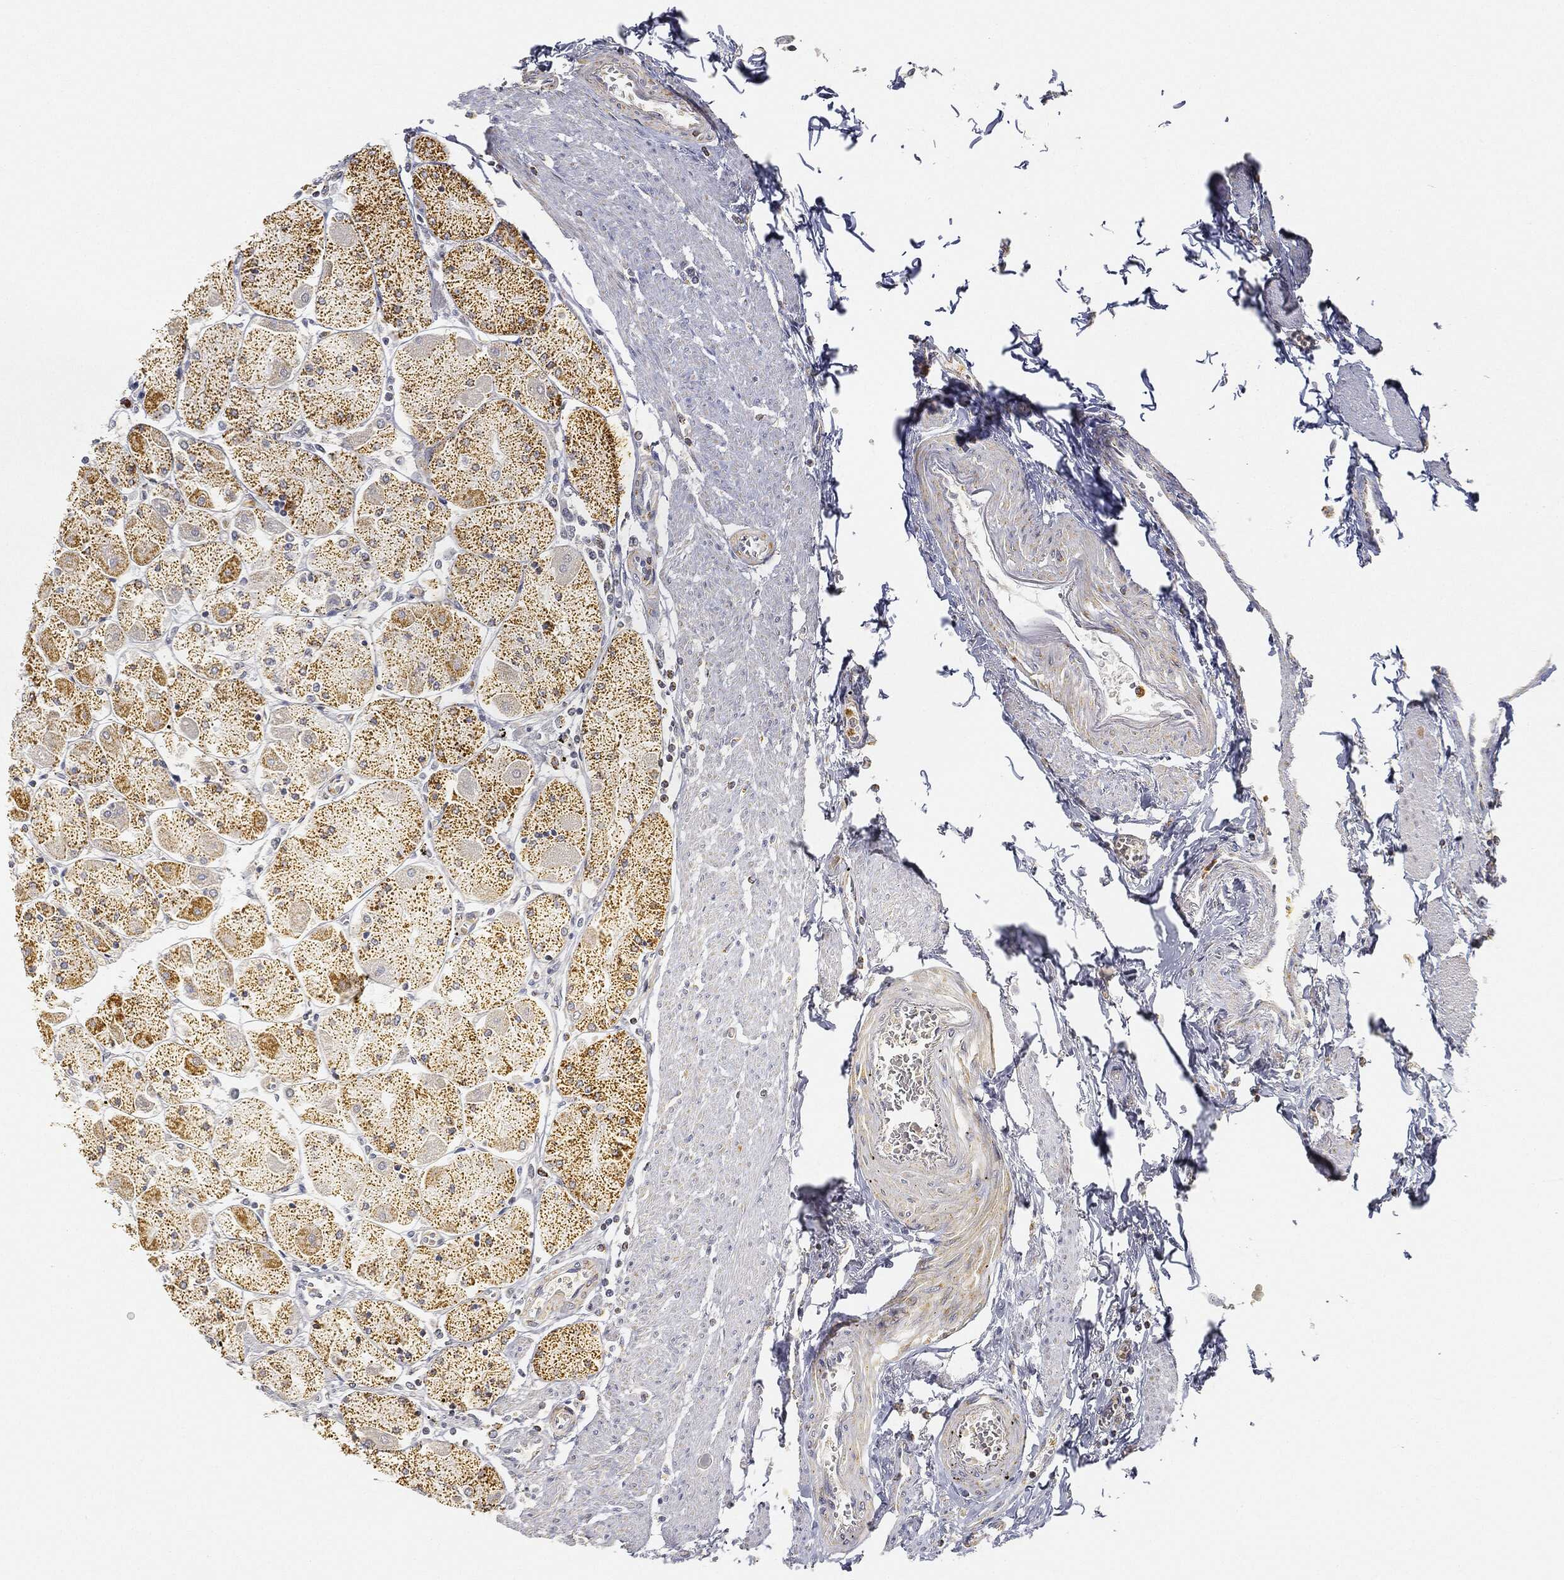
{"staining": {"intensity": "strong", "quantity": "25%-75%", "location": "cytoplasmic/membranous"}, "tissue": "stomach", "cell_type": "Glandular cells", "image_type": "normal", "snomed": [{"axis": "morphology", "description": "Normal tissue, NOS"}, {"axis": "topography", "description": "Stomach"}], "caption": "Immunohistochemical staining of normal stomach shows high levels of strong cytoplasmic/membranous staining in about 25%-75% of glandular cells.", "gene": "CAPN15", "patient": {"sex": "male", "age": 70}}